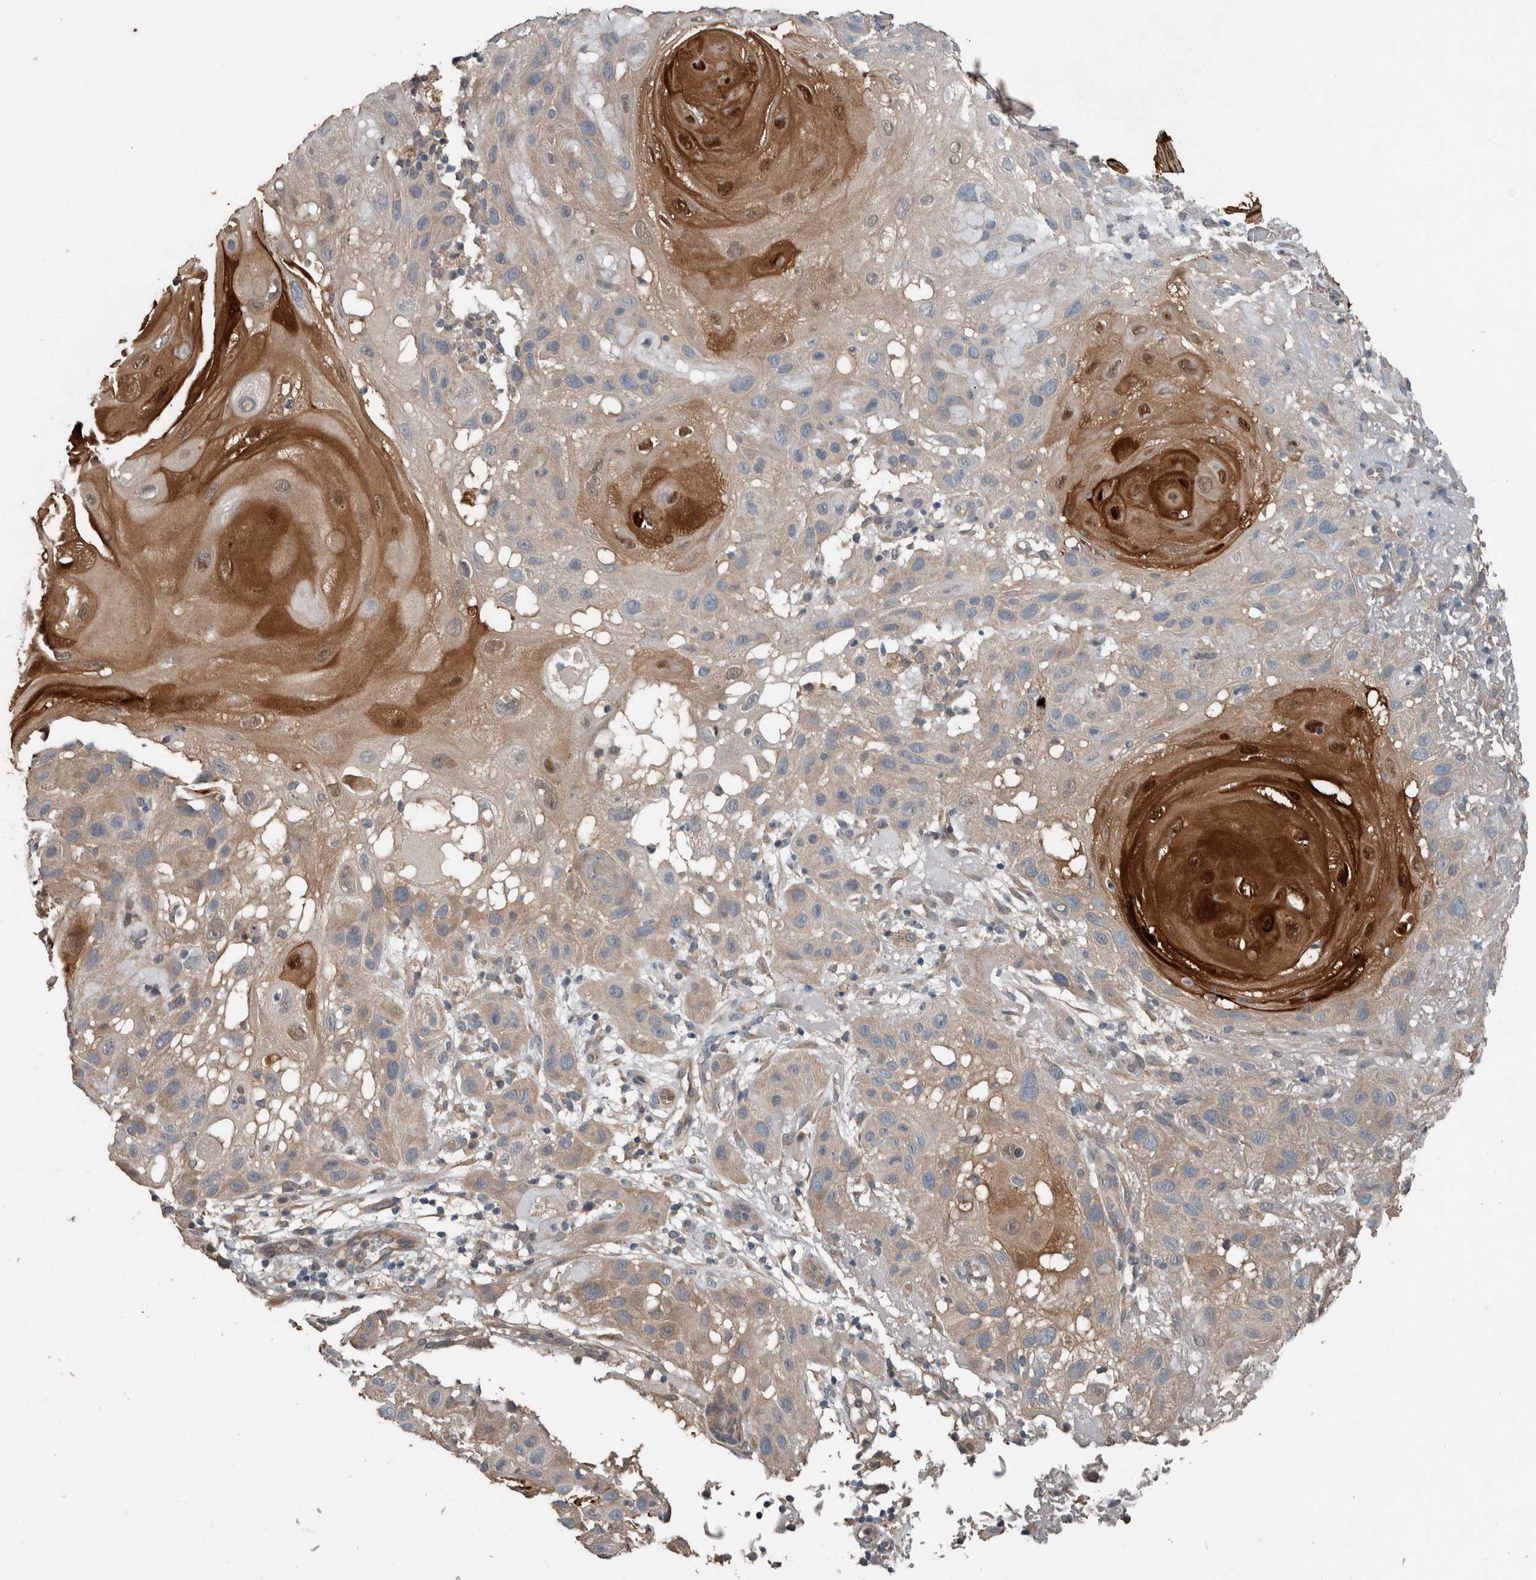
{"staining": {"intensity": "moderate", "quantity": "25%-75%", "location": "cytoplasmic/membranous,nuclear"}, "tissue": "skin cancer", "cell_type": "Tumor cells", "image_type": "cancer", "snomed": [{"axis": "morphology", "description": "Squamous cell carcinoma, NOS"}, {"axis": "topography", "description": "Skin"}], "caption": "The histopathology image reveals staining of skin cancer (squamous cell carcinoma), revealing moderate cytoplasmic/membranous and nuclear protein positivity (brown color) within tumor cells. (DAB IHC with brightfield microscopy, high magnification).", "gene": "KNTC1", "patient": {"sex": "female", "age": 96}}